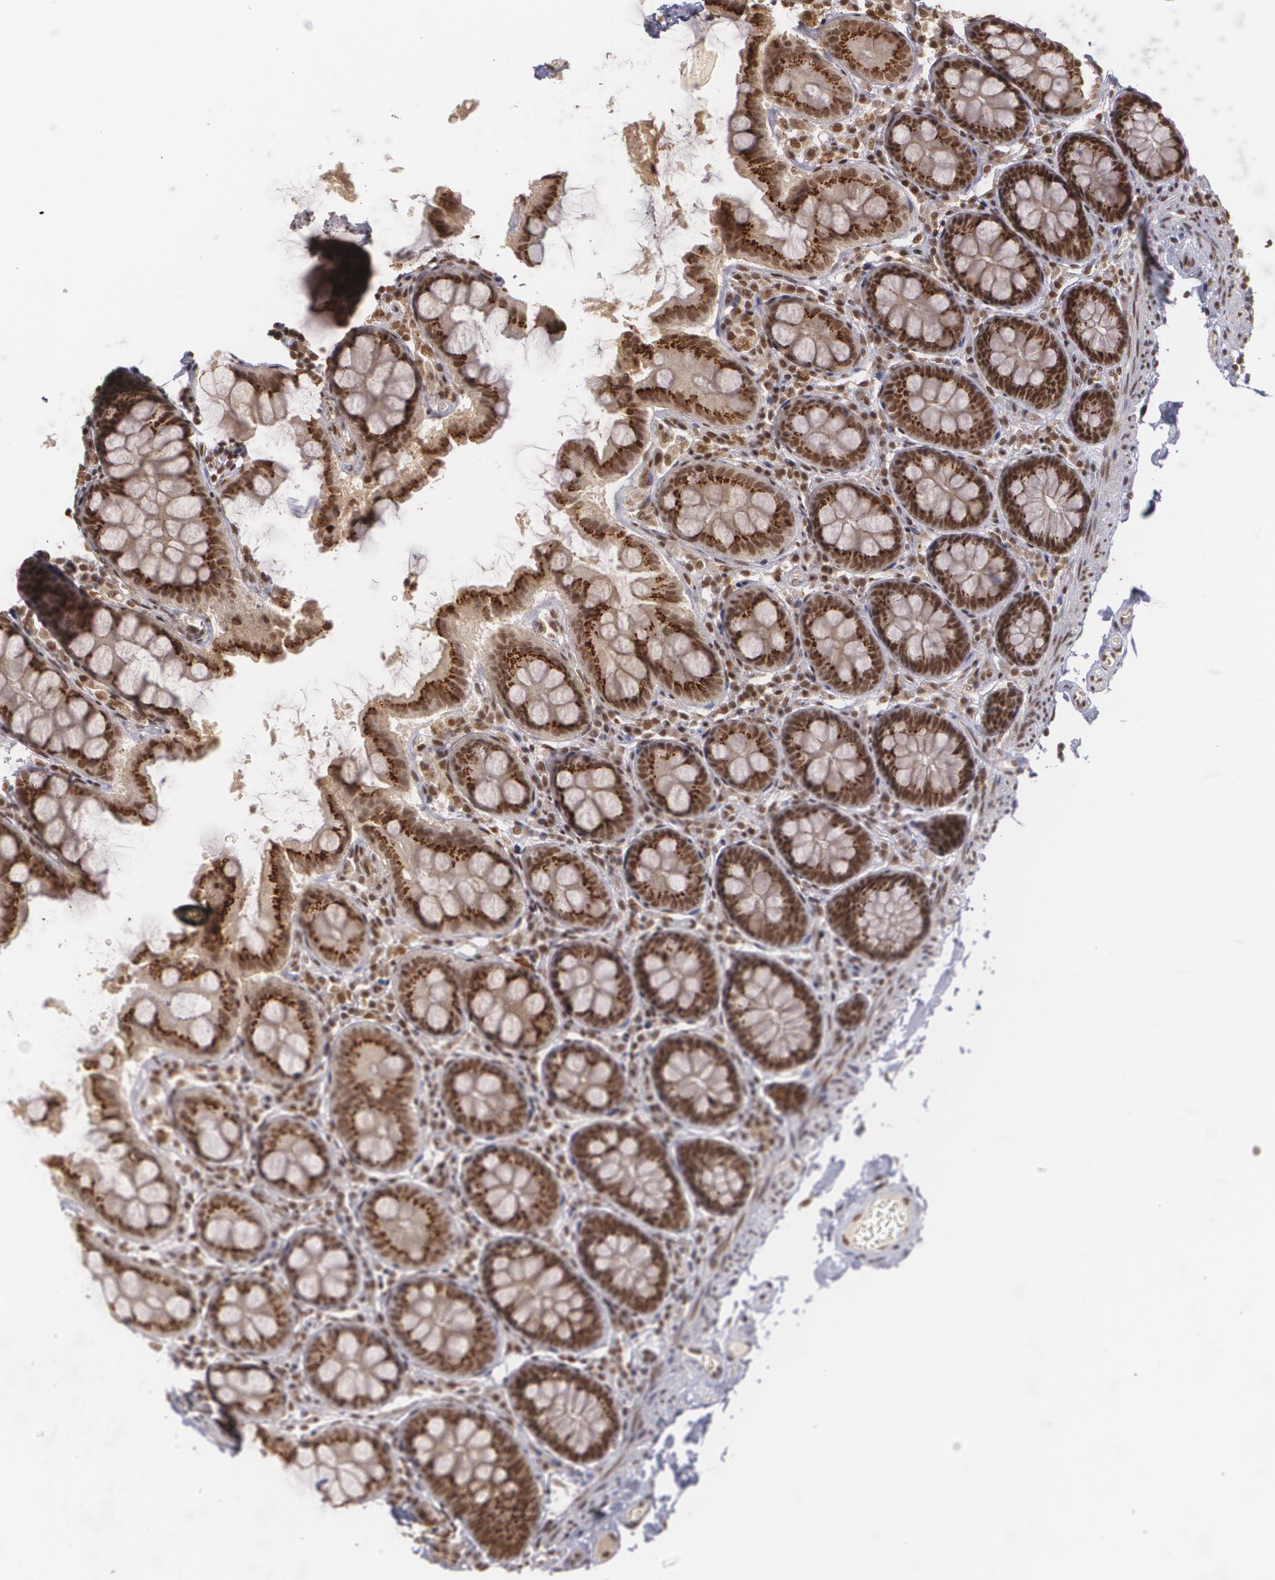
{"staining": {"intensity": "moderate", "quantity": ">75%", "location": "nuclear"}, "tissue": "colon", "cell_type": "Endothelial cells", "image_type": "normal", "snomed": [{"axis": "morphology", "description": "Normal tissue, NOS"}, {"axis": "topography", "description": "Colon"}], "caption": "High-magnification brightfield microscopy of unremarkable colon stained with DAB (3,3'-diaminobenzidine) (brown) and counterstained with hematoxylin (blue). endothelial cells exhibit moderate nuclear positivity is seen in about>75% of cells.", "gene": "RXRB", "patient": {"sex": "female", "age": 61}}